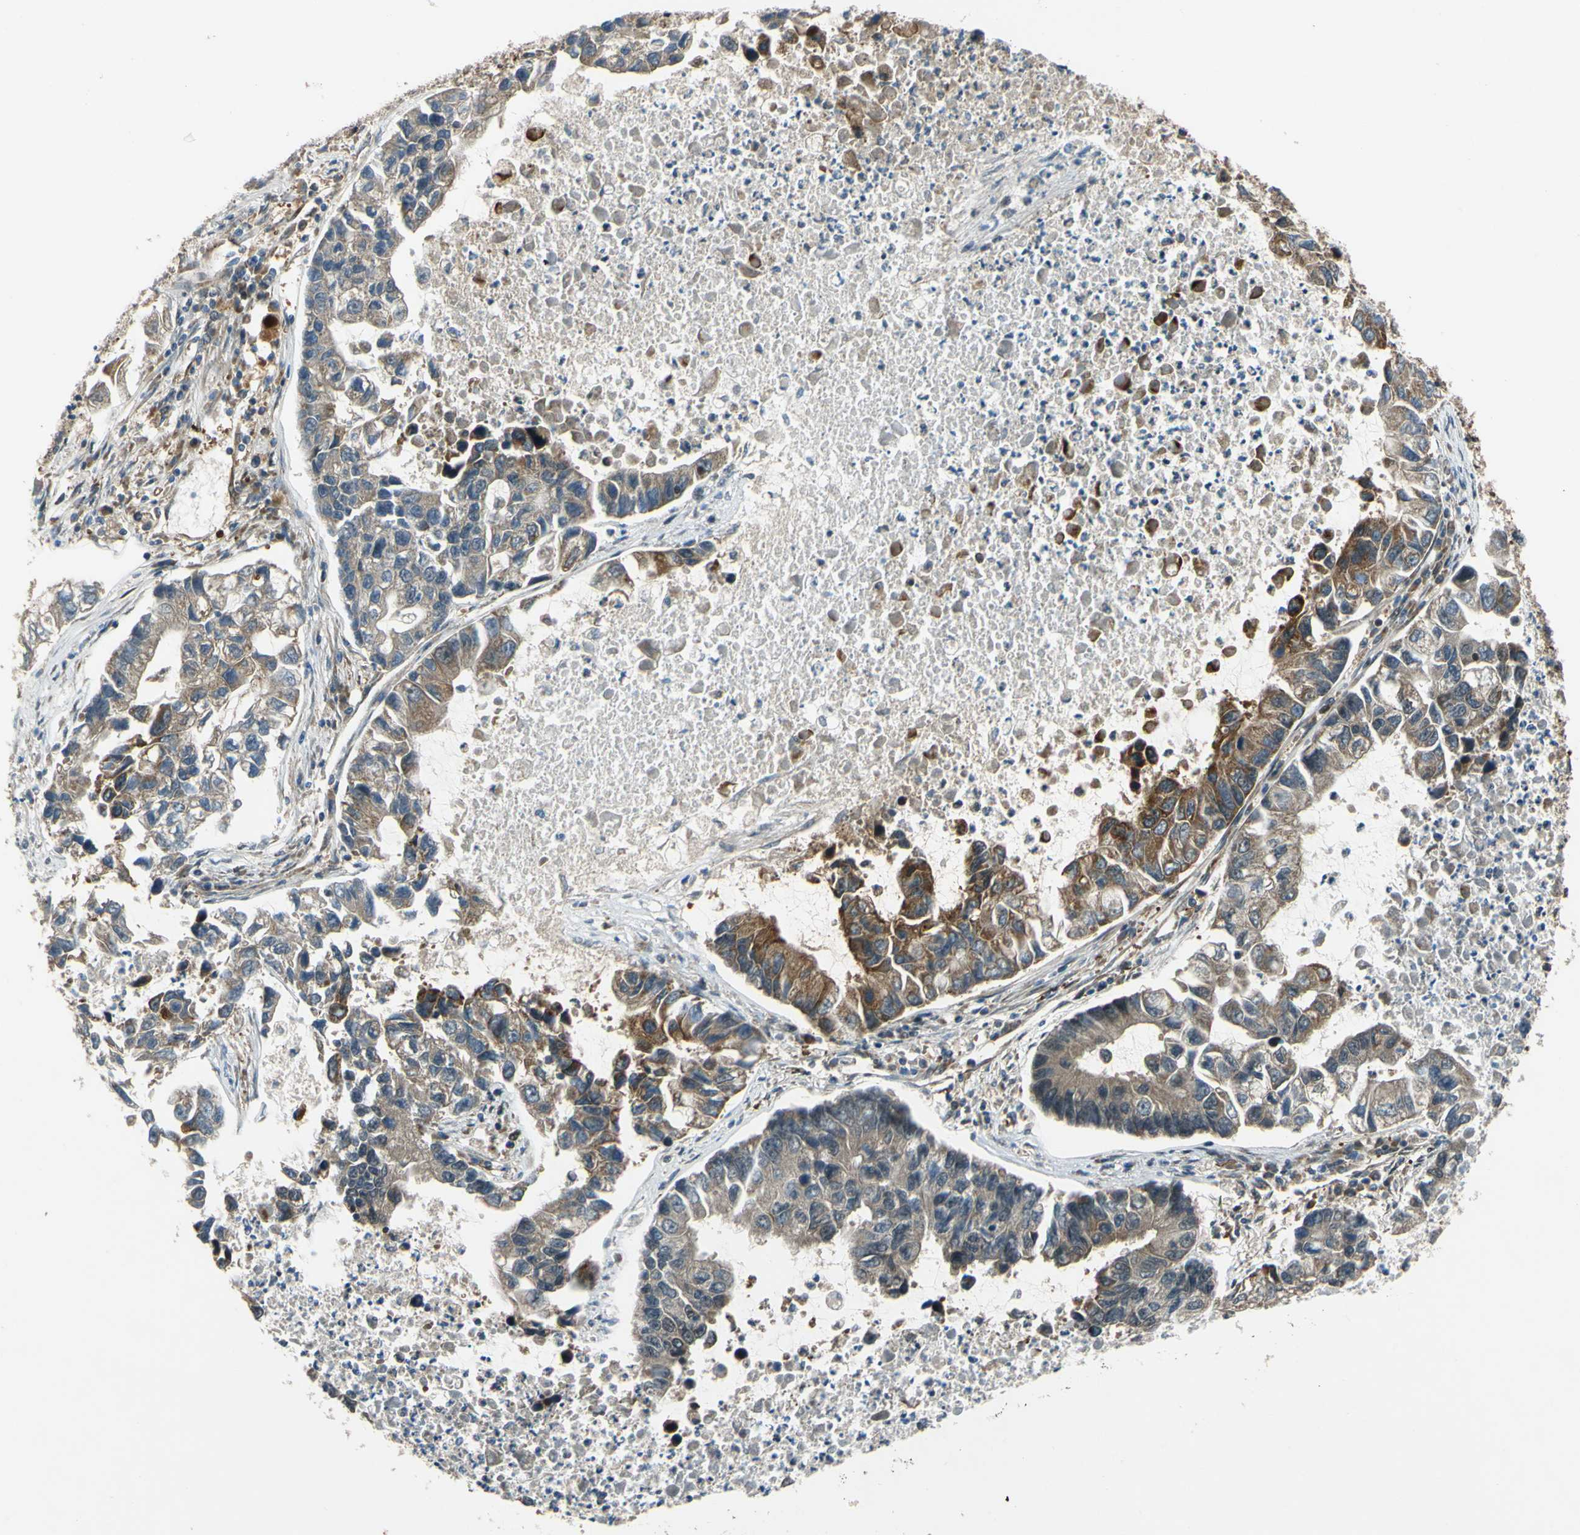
{"staining": {"intensity": "moderate", "quantity": "<25%", "location": "cytoplasmic/membranous"}, "tissue": "lung cancer", "cell_type": "Tumor cells", "image_type": "cancer", "snomed": [{"axis": "morphology", "description": "Adenocarcinoma, NOS"}, {"axis": "topography", "description": "Lung"}], "caption": "An image showing moderate cytoplasmic/membranous positivity in approximately <25% of tumor cells in lung adenocarcinoma, as visualized by brown immunohistochemical staining.", "gene": "ABCC8", "patient": {"sex": "female", "age": 51}}